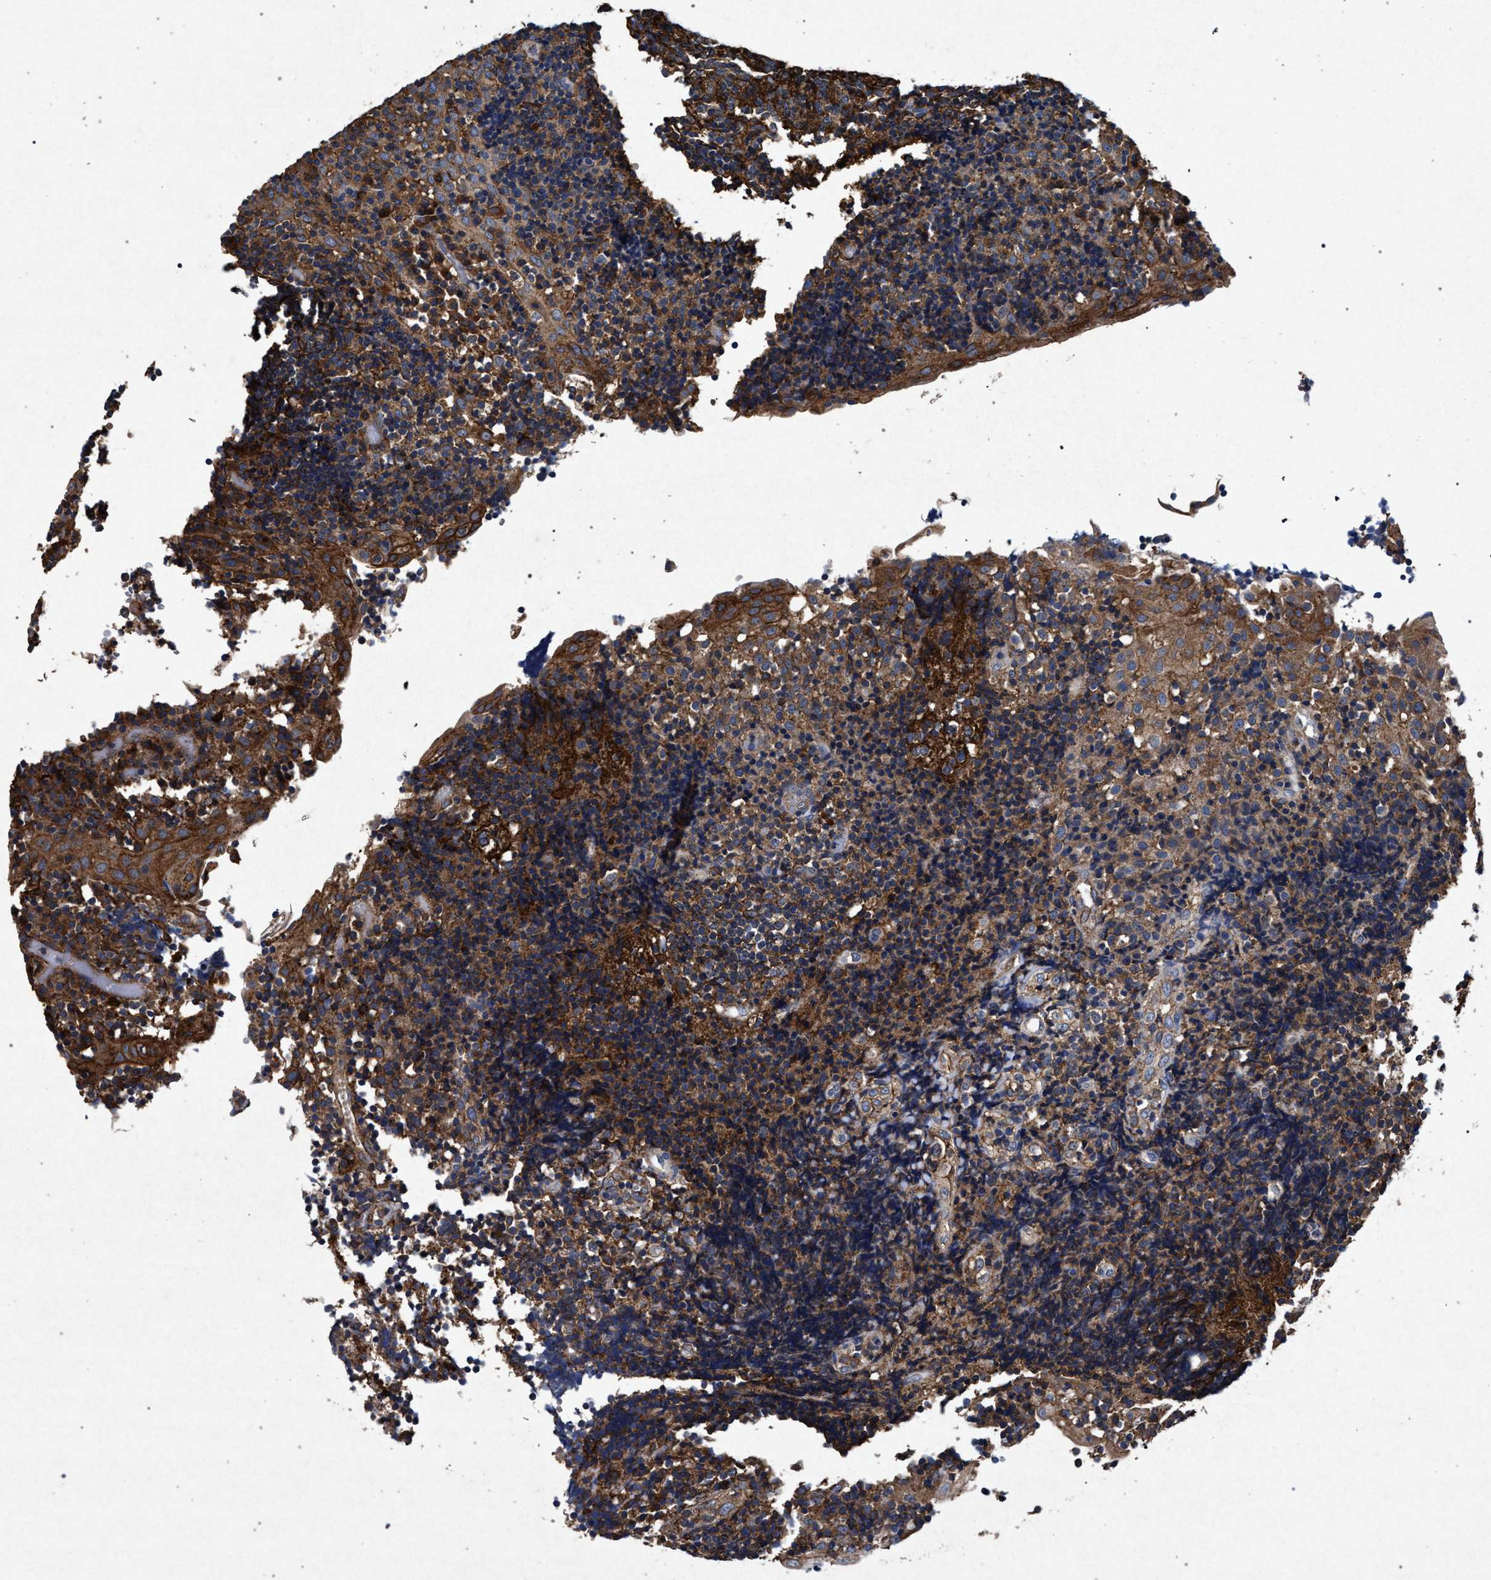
{"staining": {"intensity": "moderate", "quantity": ">75%", "location": "cytoplasmic/membranous"}, "tissue": "tonsil", "cell_type": "Germinal center cells", "image_type": "normal", "snomed": [{"axis": "morphology", "description": "Normal tissue, NOS"}, {"axis": "topography", "description": "Tonsil"}], "caption": "About >75% of germinal center cells in normal tonsil demonstrate moderate cytoplasmic/membranous protein staining as visualized by brown immunohistochemical staining.", "gene": "MARCKS", "patient": {"sex": "female", "age": 40}}